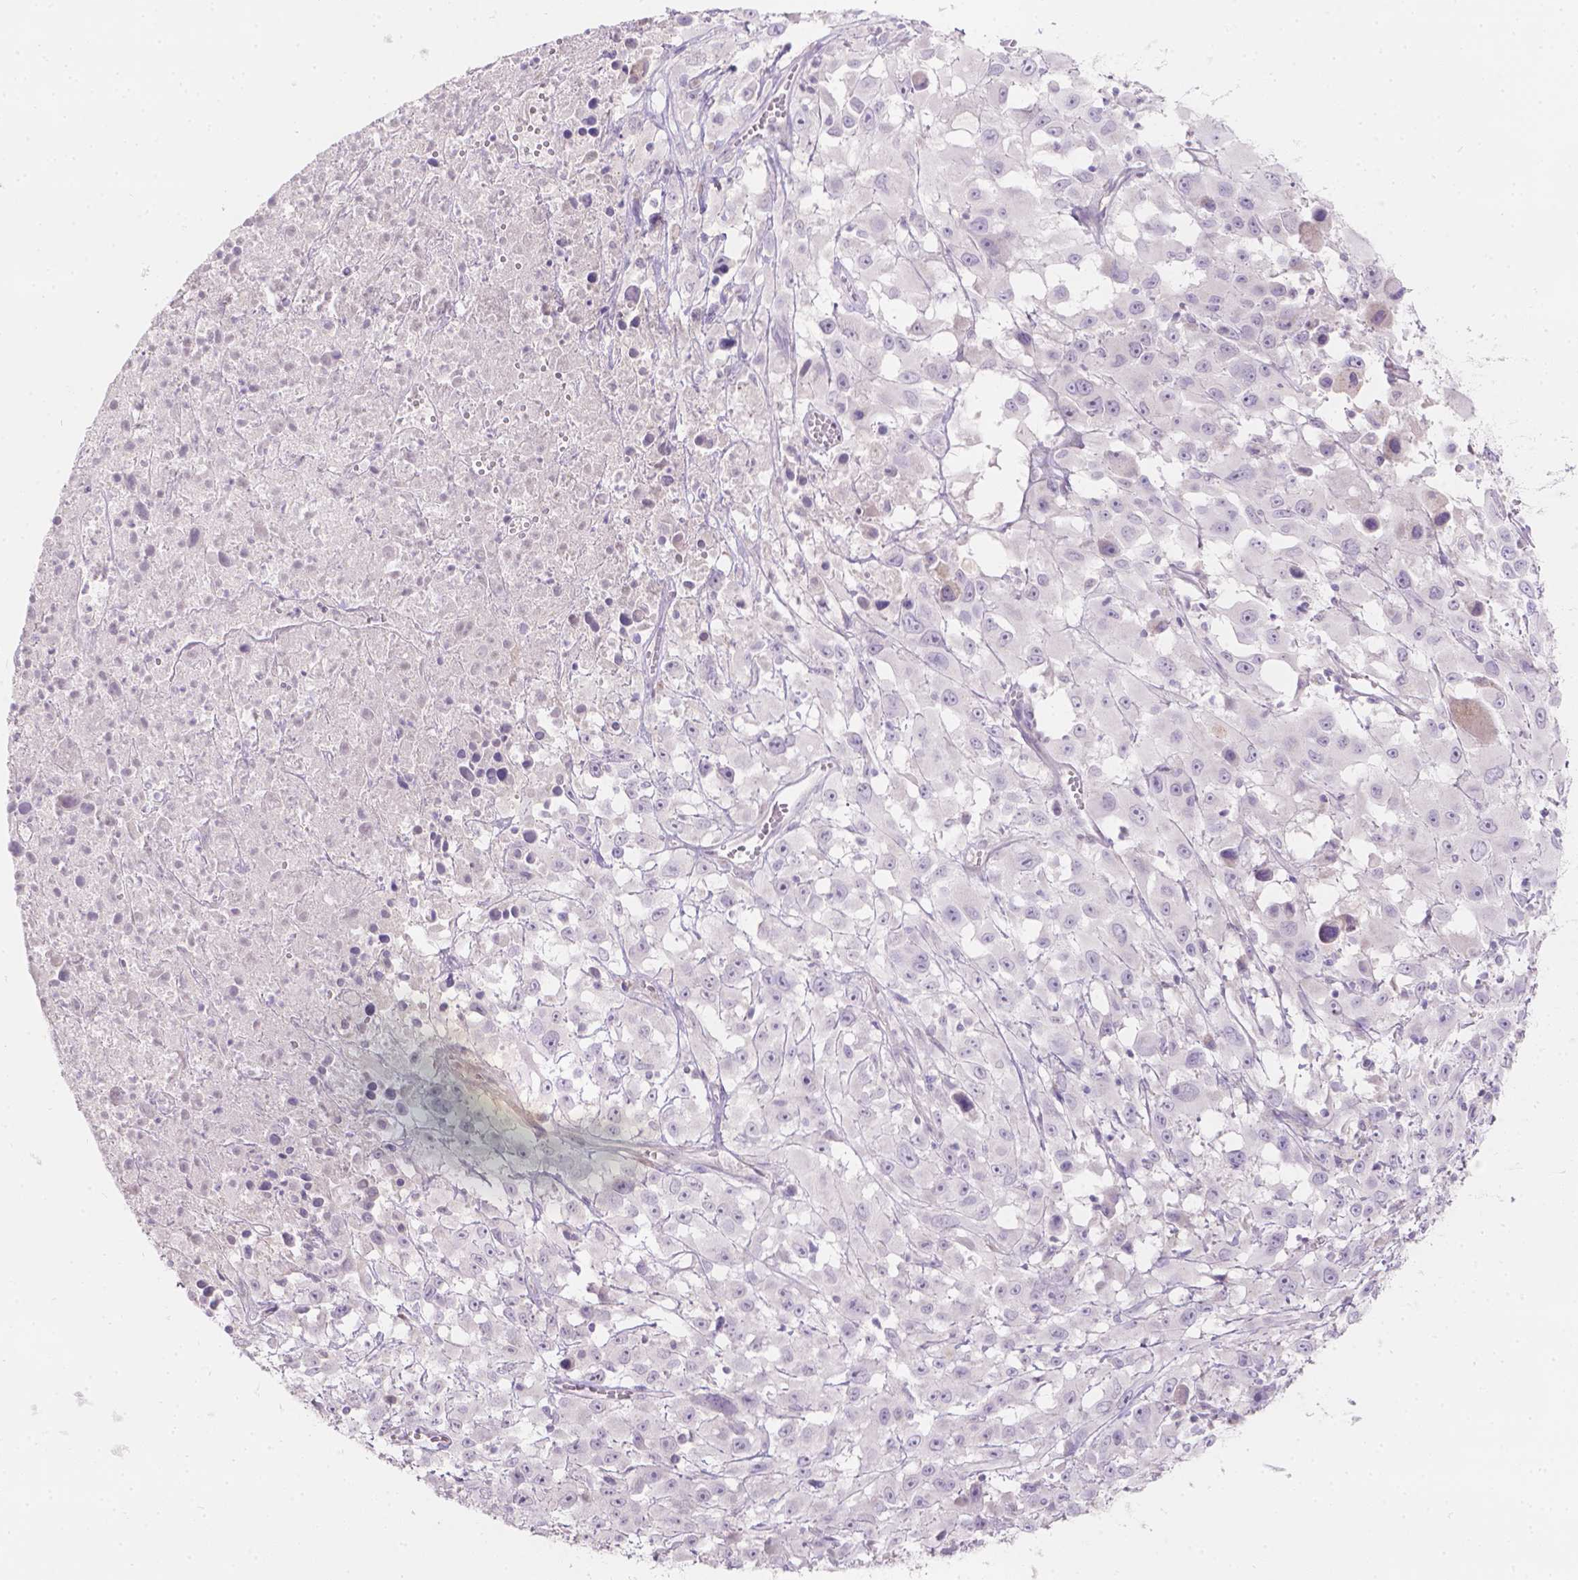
{"staining": {"intensity": "negative", "quantity": "none", "location": "none"}, "tissue": "melanoma", "cell_type": "Tumor cells", "image_type": "cancer", "snomed": [{"axis": "morphology", "description": "Malignant melanoma, Metastatic site"}, {"axis": "topography", "description": "Soft tissue"}], "caption": "An image of human melanoma is negative for staining in tumor cells. Brightfield microscopy of IHC stained with DAB (brown) and hematoxylin (blue), captured at high magnification.", "gene": "HTN3", "patient": {"sex": "male", "age": 50}}